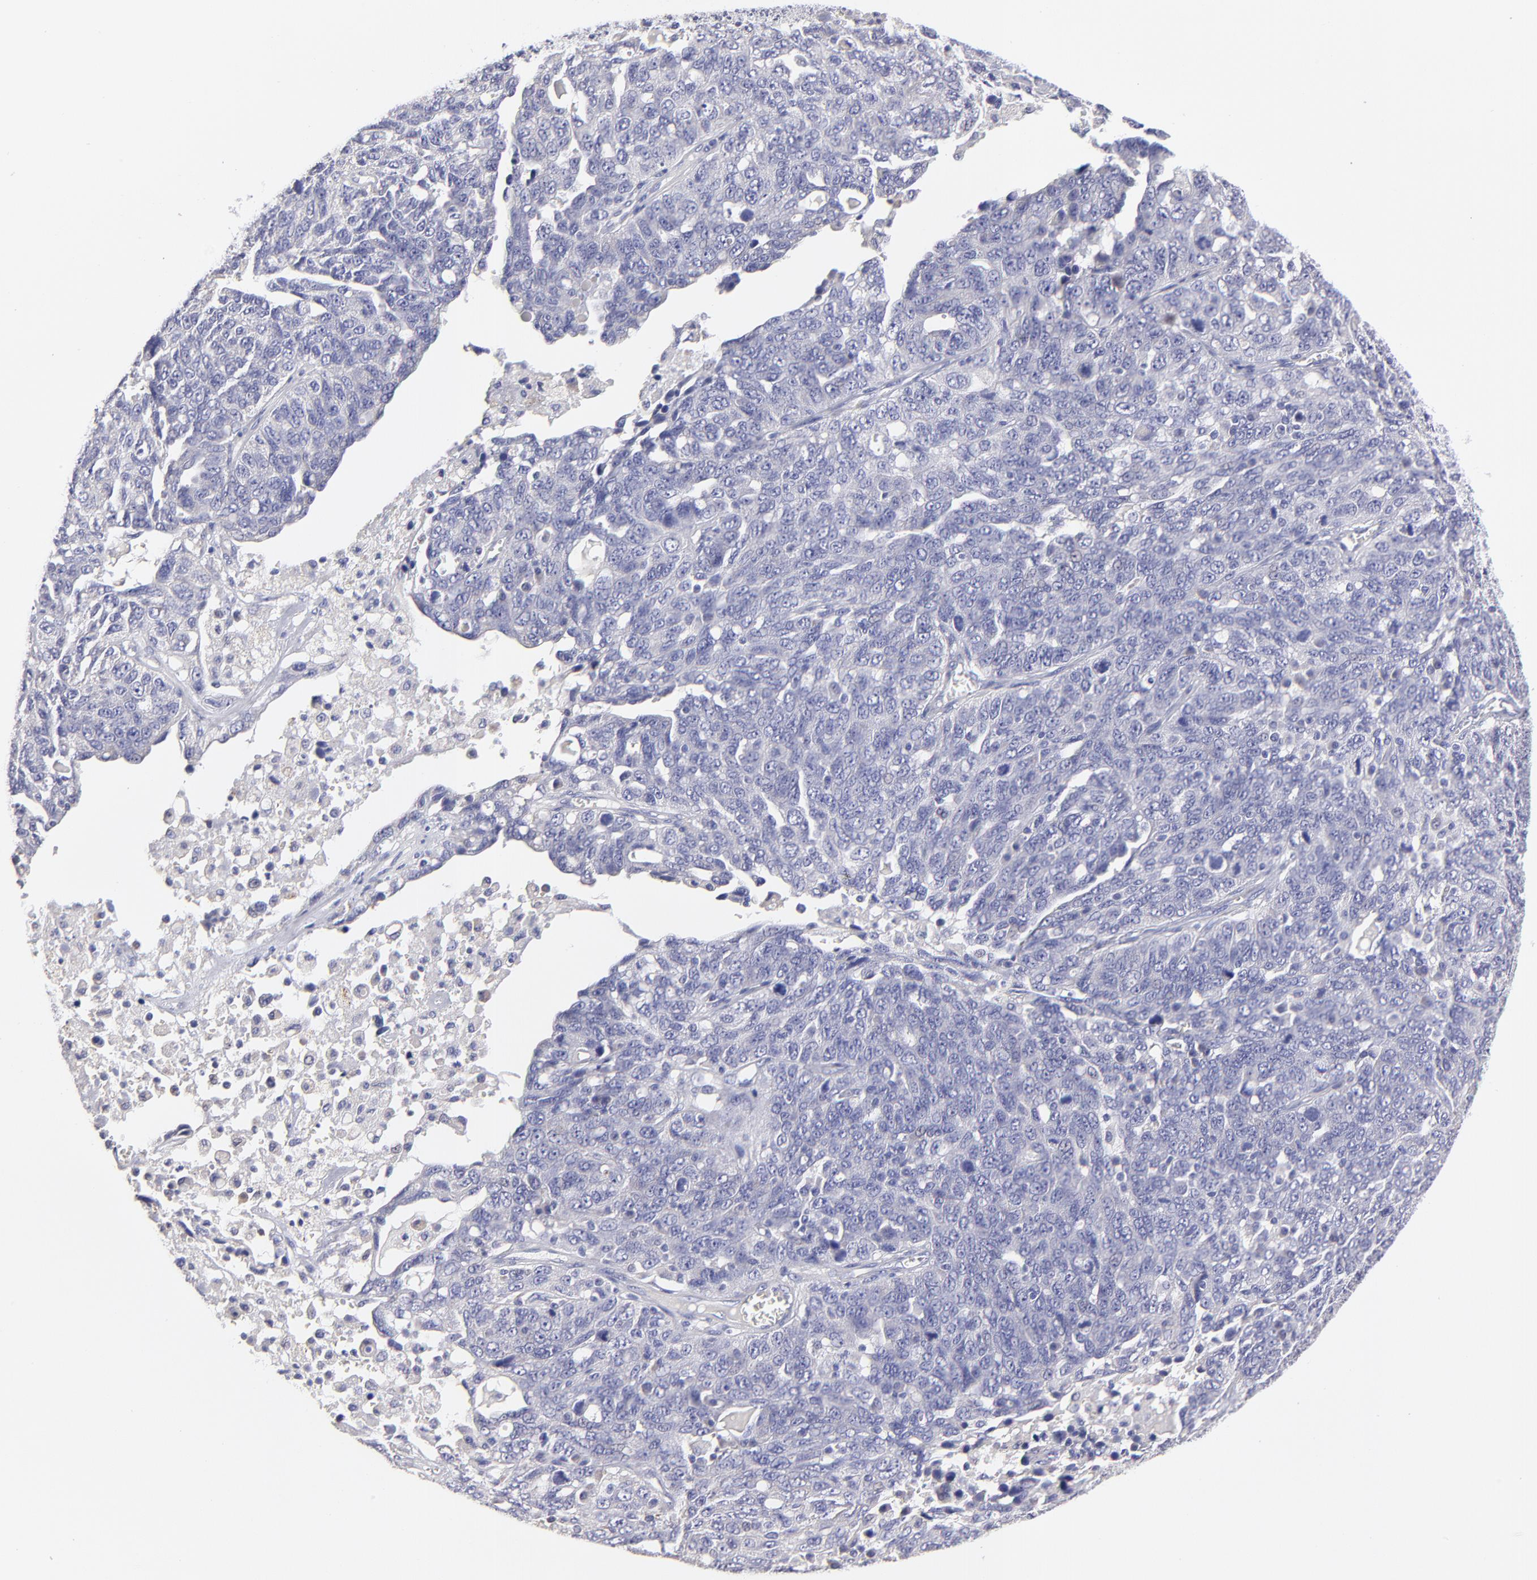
{"staining": {"intensity": "negative", "quantity": "none", "location": "none"}, "tissue": "ovarian cancer", "cell_type": "Tumor cells", "image_type": "cancer", "snomed": [{"axis": "morphology", "description": "Cystadenocarcinoma, serous, NOS"}, {"axis": "topography", "description": "Ovary"}], "caption": "The IHC photomicrograph has no significant positivity in tumor cells of ovarian cancer tissue.", "gene": "BTG2", "patient": {"sex": "female", "age": 71}}